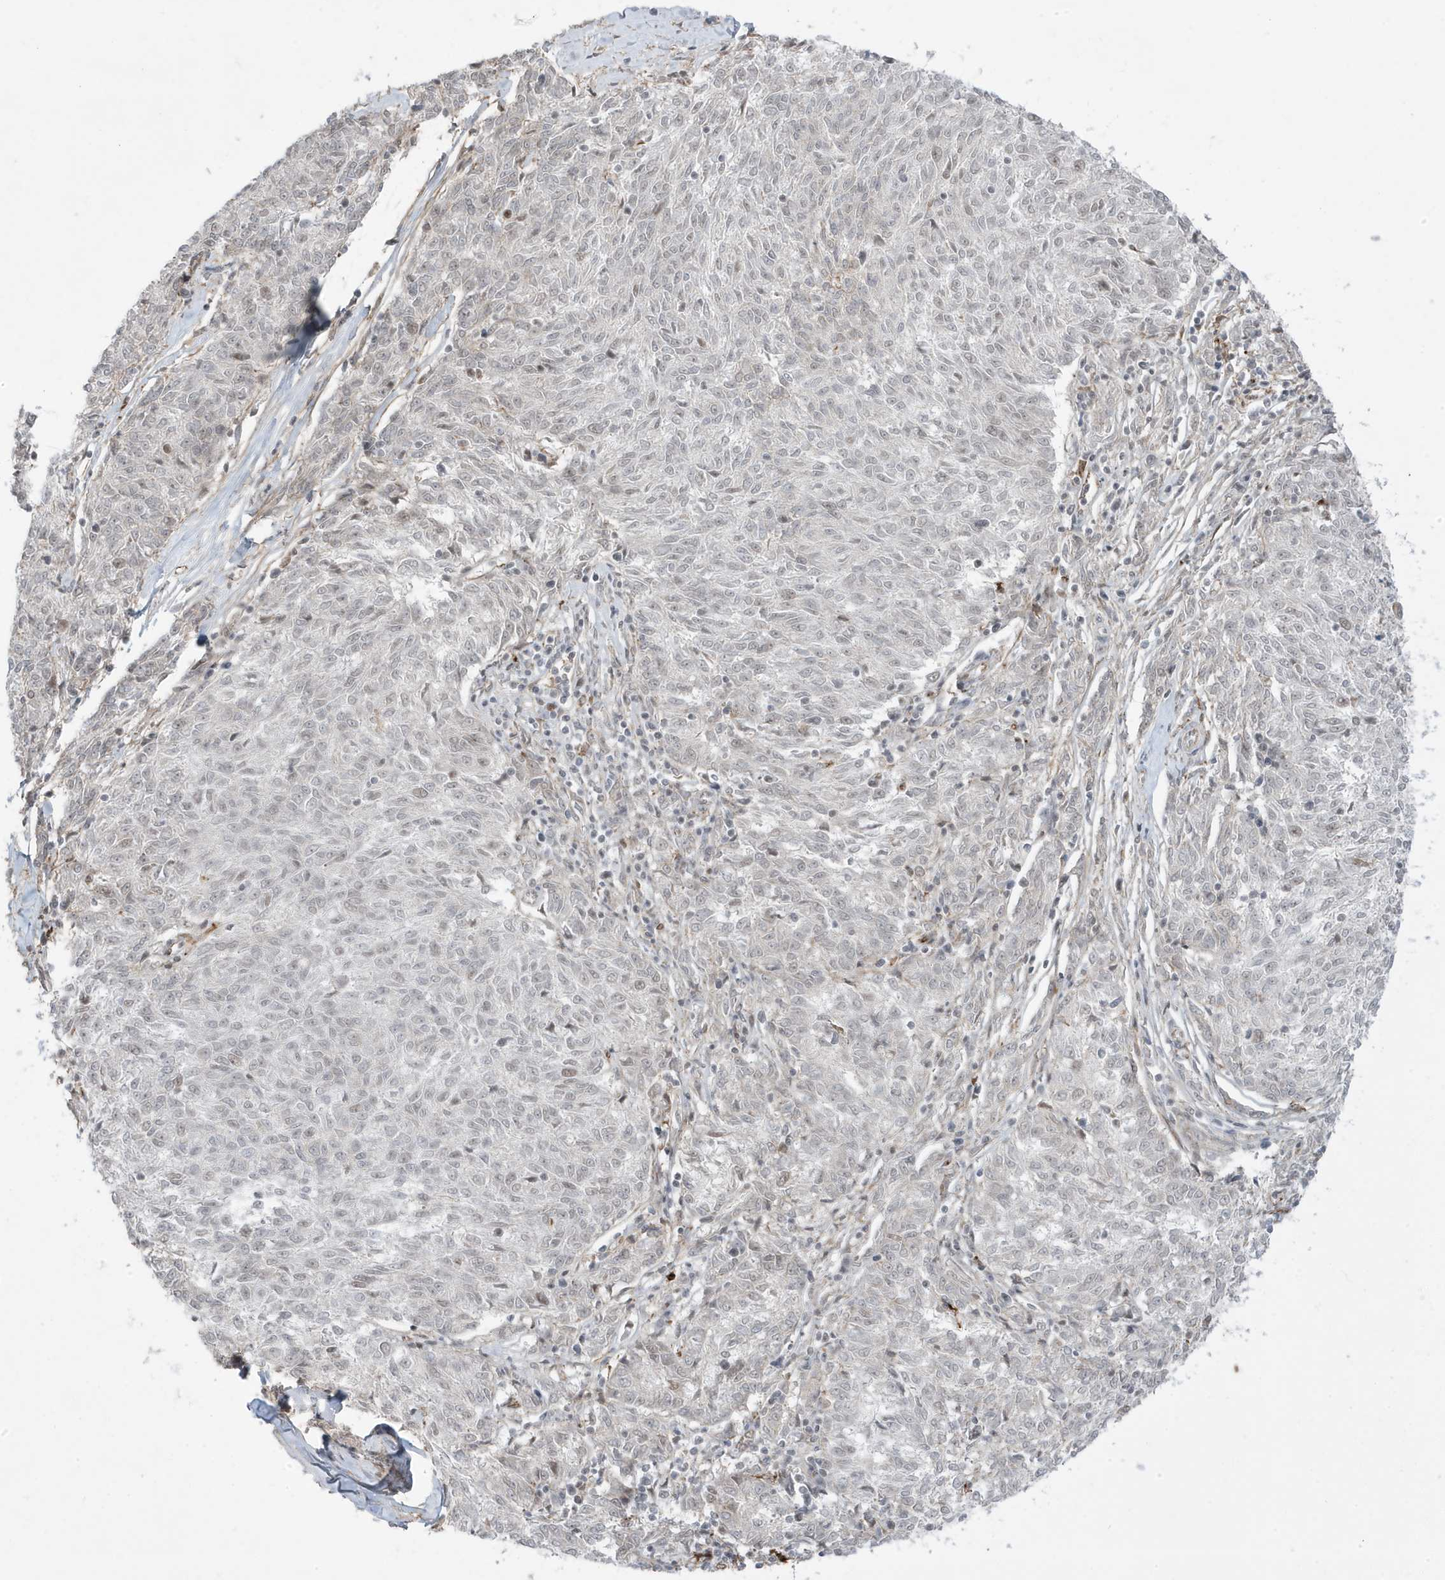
{"staining": {"intensity": "weak", "quantity": "25%-75%", "location": "nuclear"}, "tissue": "melanoma", "cell_type": "Tumor cells", "image_type": "cancer", "snomed": [{"axis": "morphology", "description": "Malignant melanoma, NOS"}, {"axis": "topography", "description": "Skin"}], "caption": "About 25%-75% of tumor cells in human melanoma reveal weak nuclear protein expression as visualized by brown immunohistochemical staining.", "gene": "ADAMTSL3", "patient": {"sex": "female", "age": 72}}